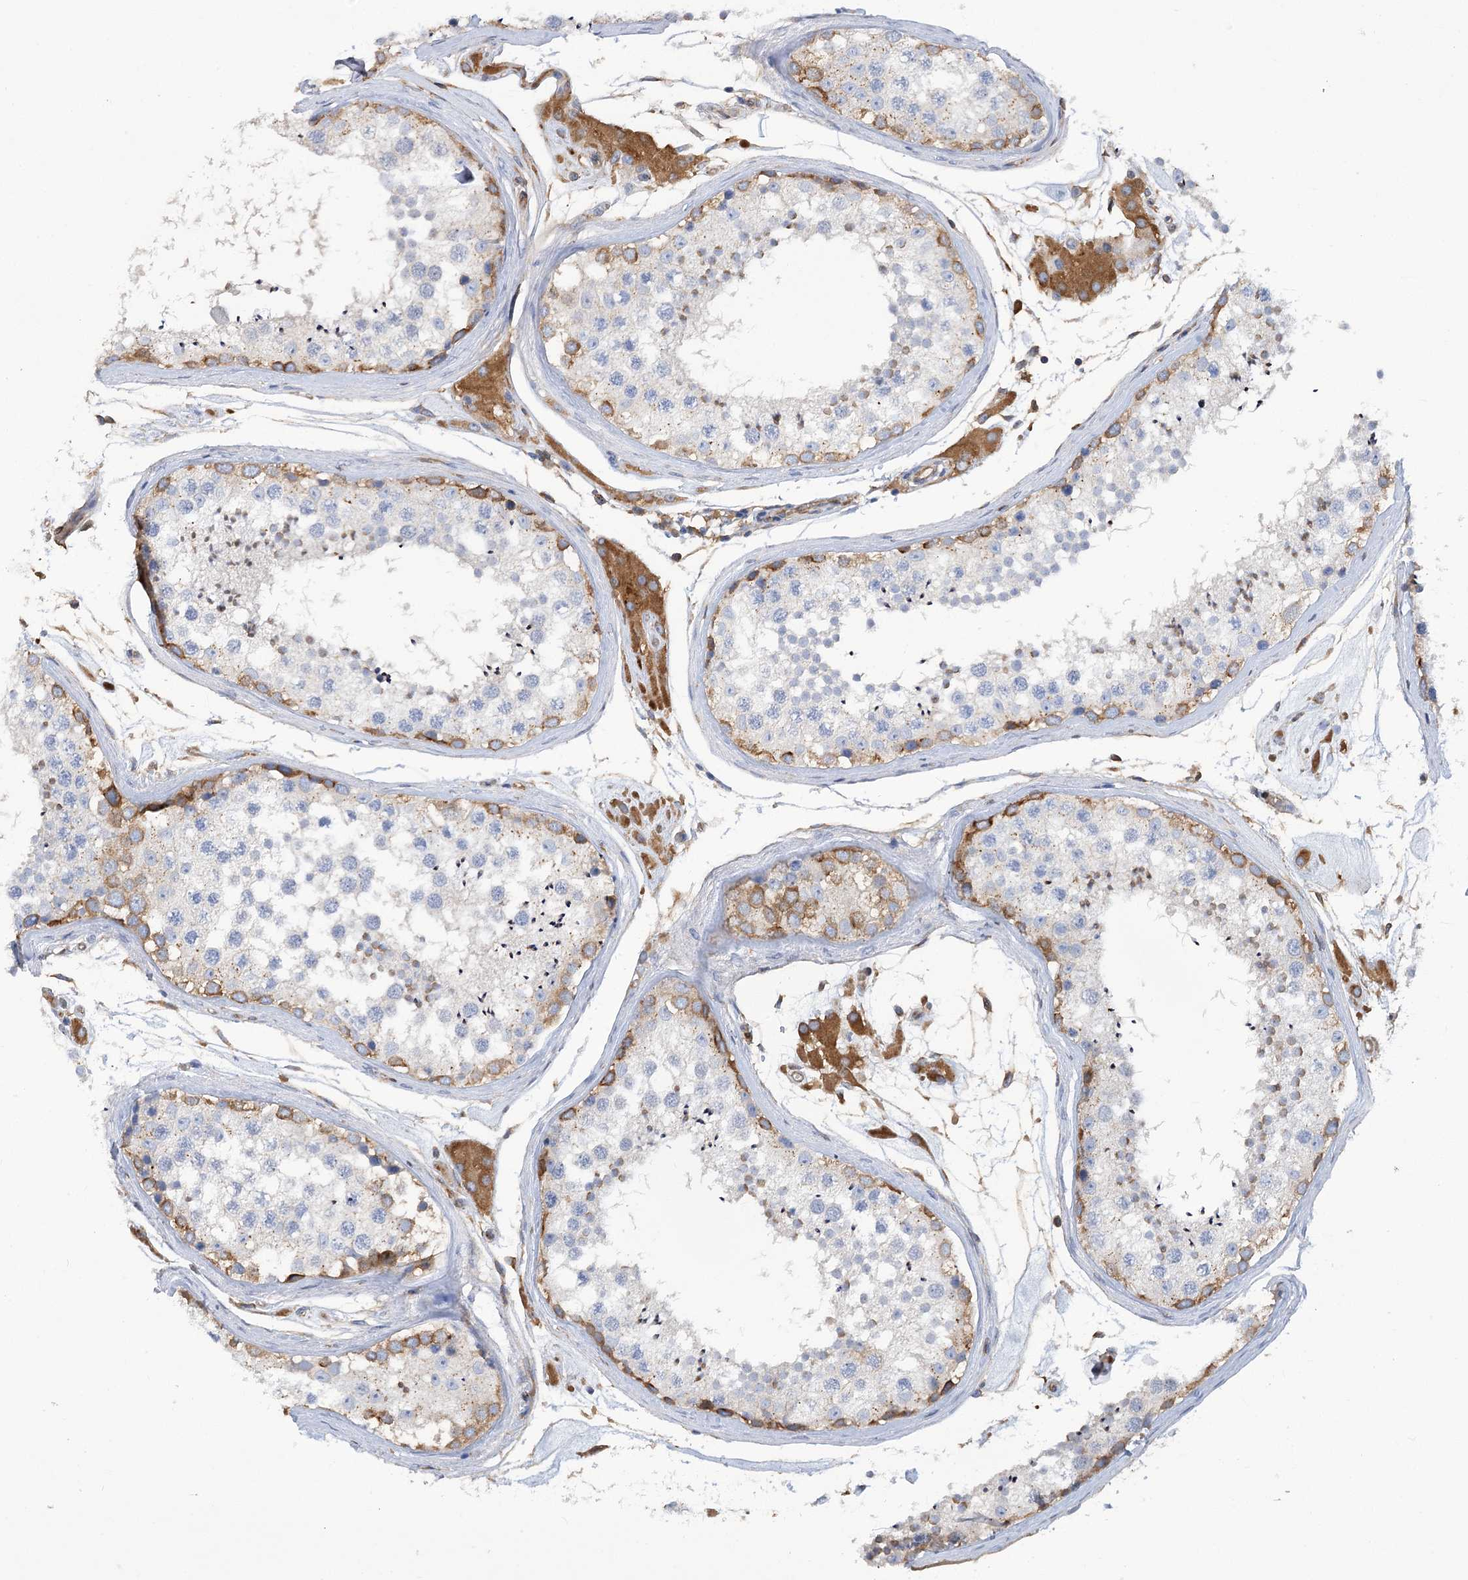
{"staining": {"intensity": "moderate", "quantity": "<25%", "location": "cytoplasmic/membranous"}, "tissue": "testis", "cell_type": "Cells in seminiferous ducts", "image_type": "normal", "snomed": [{"axis": "morphology", "description": "Normal tissue, NOS"}, {"axis": "topography", "description": "Testis"}], "caption": "This histopathology image exhibits immunohistochemistry (IHC) staining of unremarkable testis, with low moderate cytoplasmic/membranous expression in approximately <25% of cells in seminiferous ducts.", "gene": "GUSB", "patient": {"sex": "male", "age": 46}}